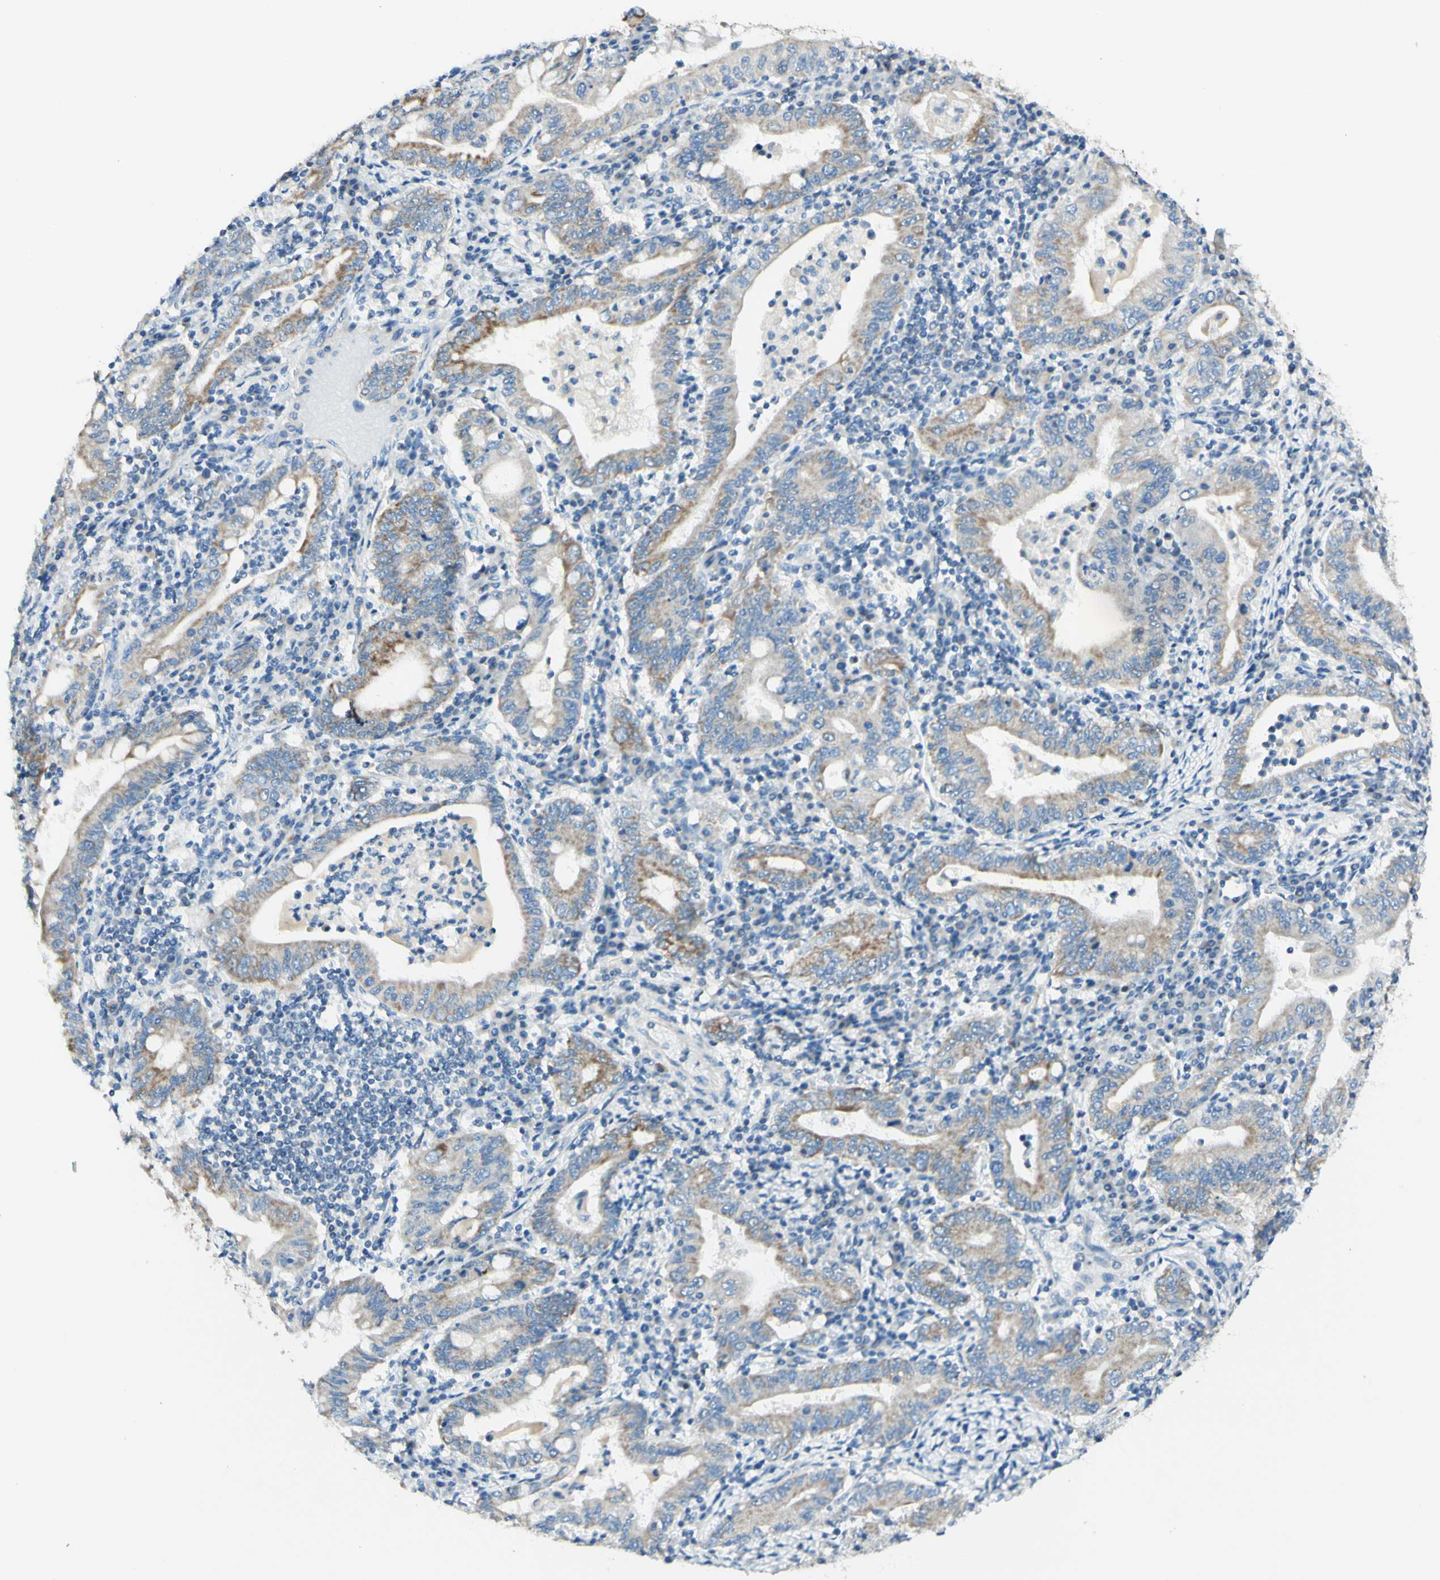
{"staining": {"intensity": "moderate", "quantity": "25%-75%", "location": "cytoplasmic/membranous"}, "tissue": "stomach cancer", "cell_type": "Tumor cells", "image_type": "cancer", "snomed": [{"axis": "morphology", "description": "Normal tissue, NOS"}, {"axis": "morphology", "description": "Adenocarcinoma, NOS"}, {"axis": "topography", "description": "Esophagus"}, {"axis": "topography", "description": "Stomach, upper"}, {"axis": "topography", "description": "Peripheral nerve tissue"}], "caption": "This micrograph demonstrates immunohistochemistry (IHC) staining of human stomach cancer, with medium moderate cytoplasmic/membranous expression in approximately 25%-75% of tumor cells.", "gene": "ARMC10", "patient": {"sex": "male", "age": 62}}